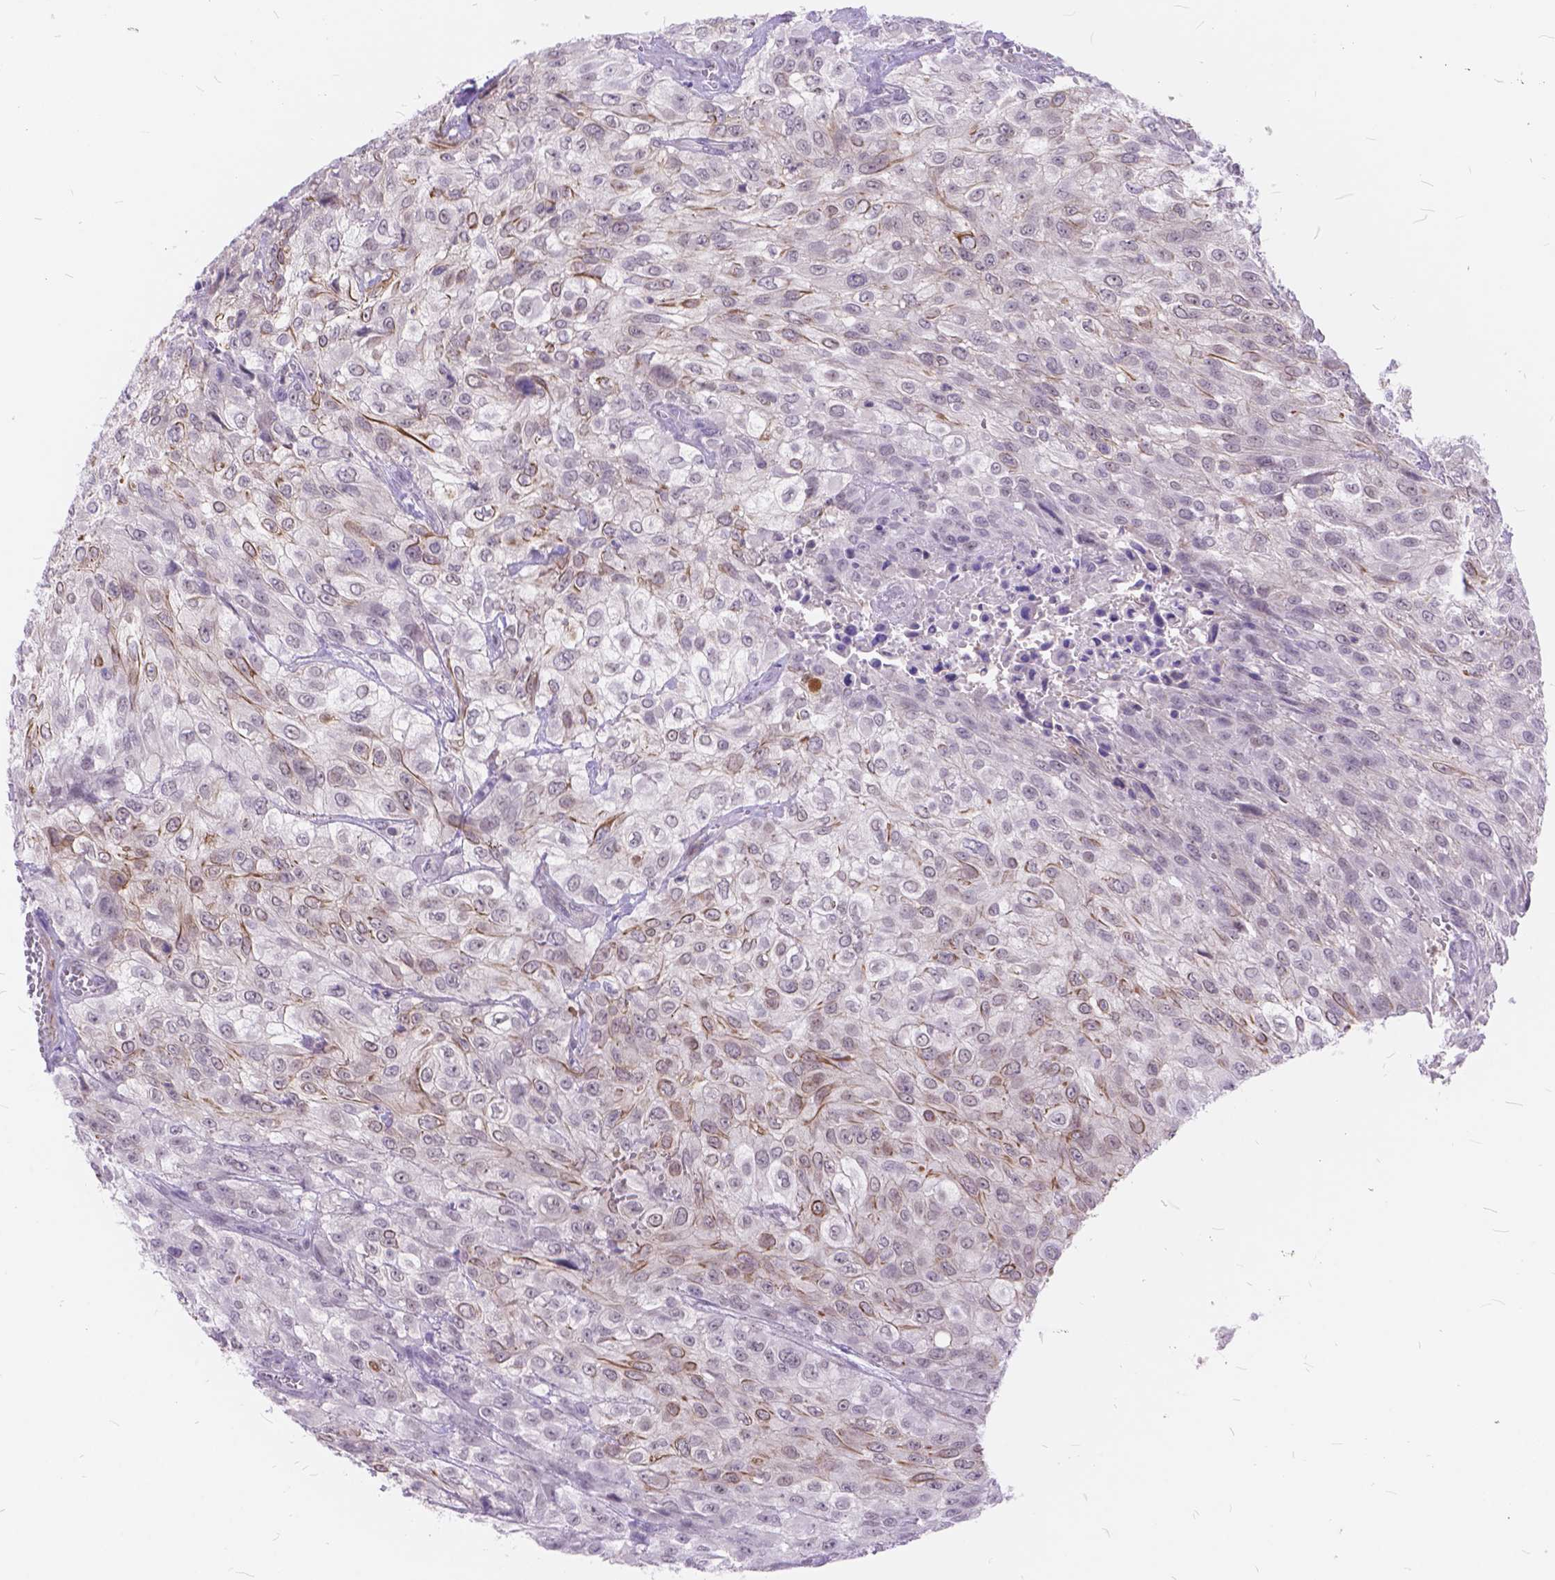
{"staining": {"intensity": "moderate", "quantity": "<25%", "location": "cytoplasmic/membranous"}, "tissue": "urothelial cancer", "cell_type": "Tumor cells", "image_type": "cancer", "snomed": [{"axis": "morphology", "description": "Urothelial carcinoma, High grade"}, {"axis": "topography", "description": "Urinary bladder"}], "caption": "Protein expression analysis of human urothelial cancer reveals moderate cytoplasmic/membranous staining in approximately <25% of tumor cells.", "gene": "MAN2C1", "patient": {"sex": "male", "age": 57}}